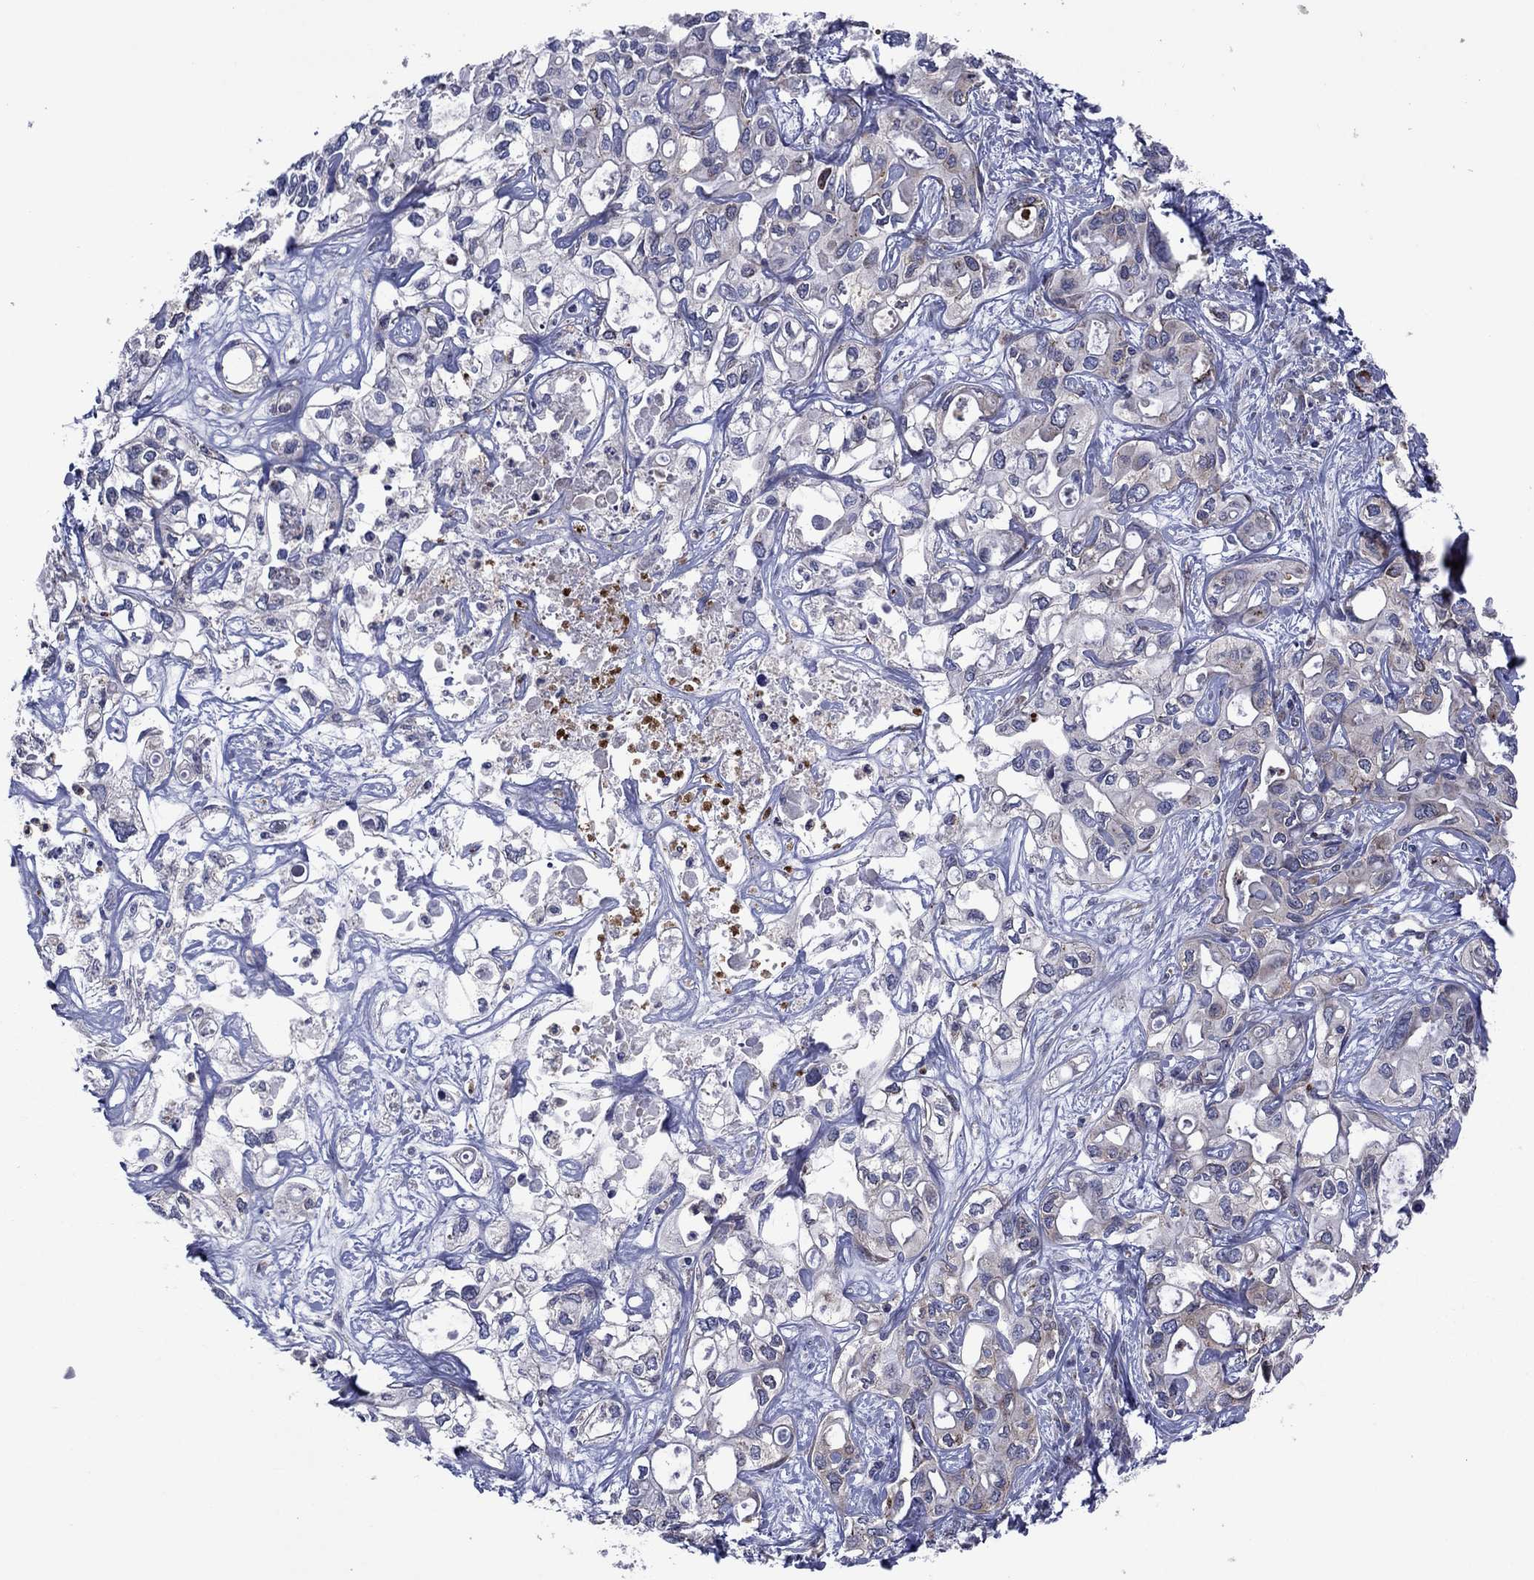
{"staining": {"intensity": "negative", "quantity": "none", "location": "none"}, "tissue": "liver cancer", "cell_type": "Tumor cells", "image_type": "cancer", "snomed": [{"axis": "morphology", "description": "Cholangiocarcinoma"}, {"axis": "topography", "description": "Liver"}], "caption": "Human liver cholangiocarcinoma stained for a protein using immunohistochemistry (IHC) demonstrates no staining in tumor cells.", "gene": "GPR155", "patient": {"sex": "female", "age": 64}}